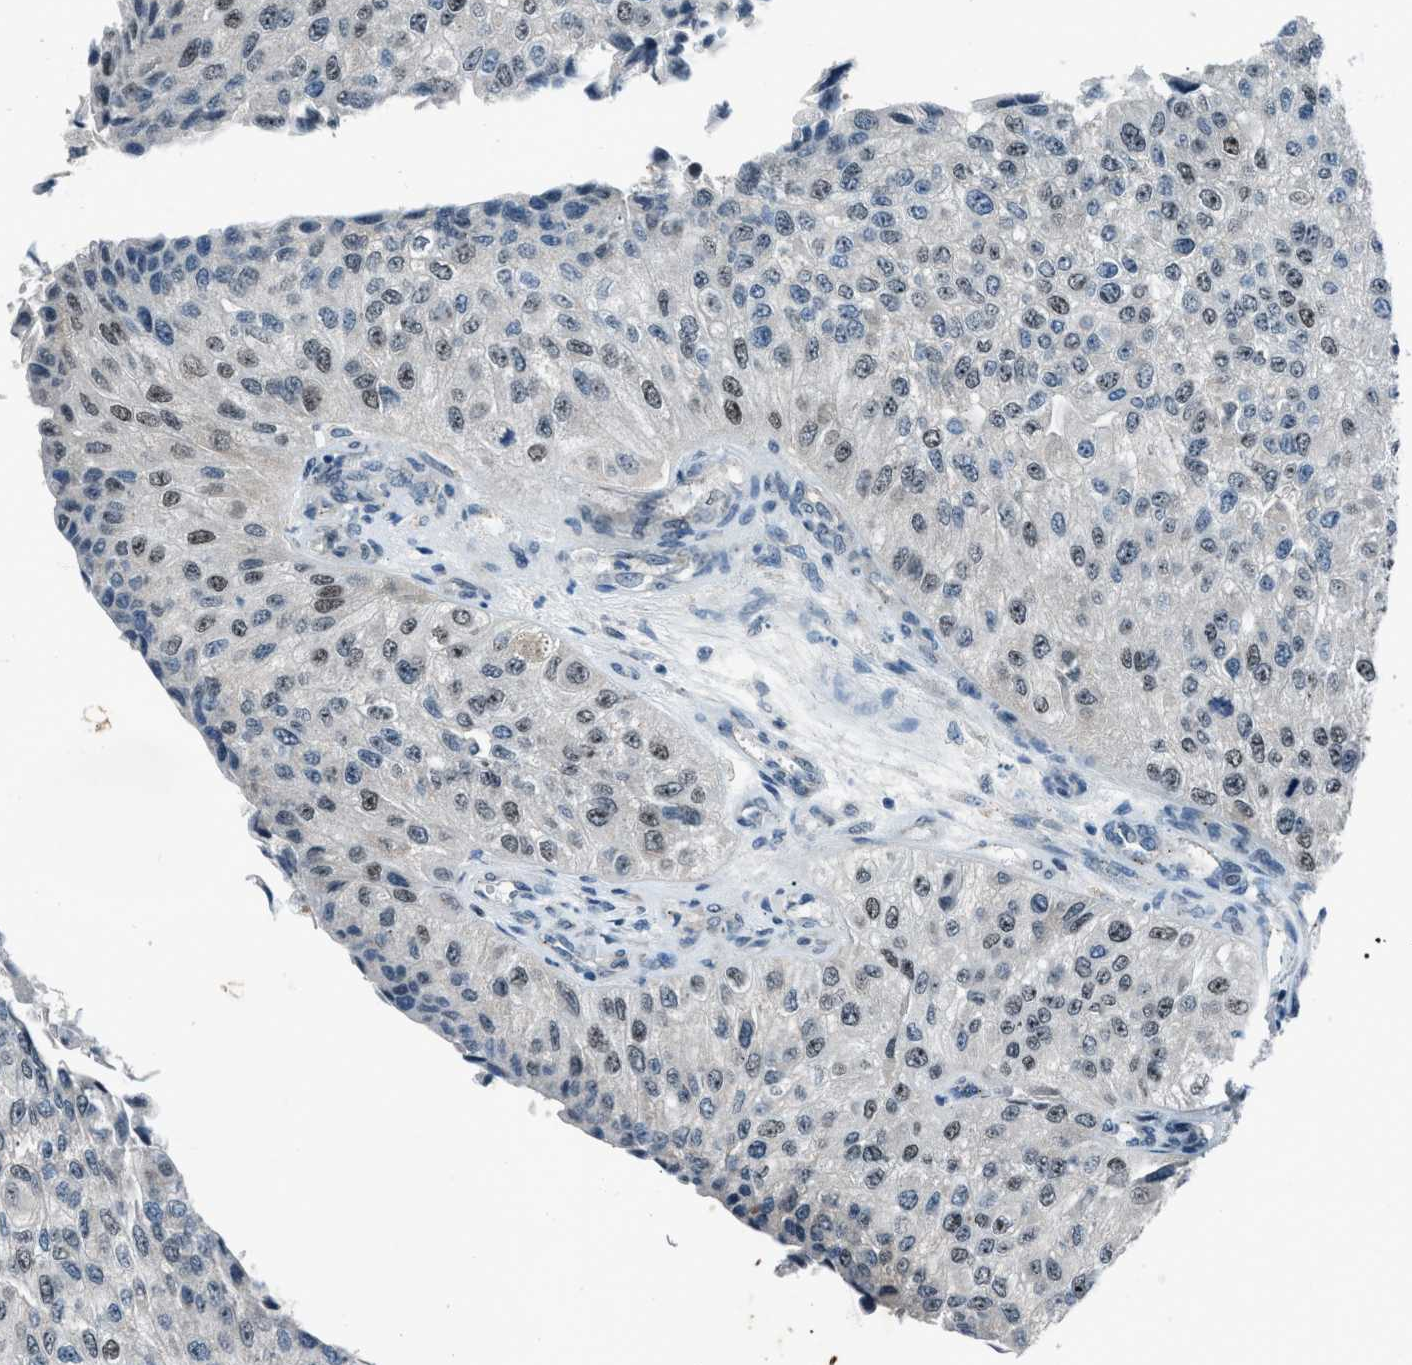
{"staining": {"intensity": "moderate", "quantity": "25%-75%", "location": "cytoplasmic/membranous,nuclear"}, "tissue": "urothelial cancer", "cell_type": "Tumor cells", "image_type": "cancer", "snomed": [{"axis": "morphology", "description": "Urothelial carcinoma, High grade"}, {"axis": "topography", "description": "Kidney"}, {"axis": "topography", "description": "Urinary bladder"}], "caption": "Protein expression analysis of human urothelial cancer reveals moderate cytoplasmic/membranous and nuclear staining in approximately 25%-75% of tumor cells. (IHC, brightfield microscopy, high magnification).", "gene": "ADCY1", "patient": {"sex": "male", "age": 77}}